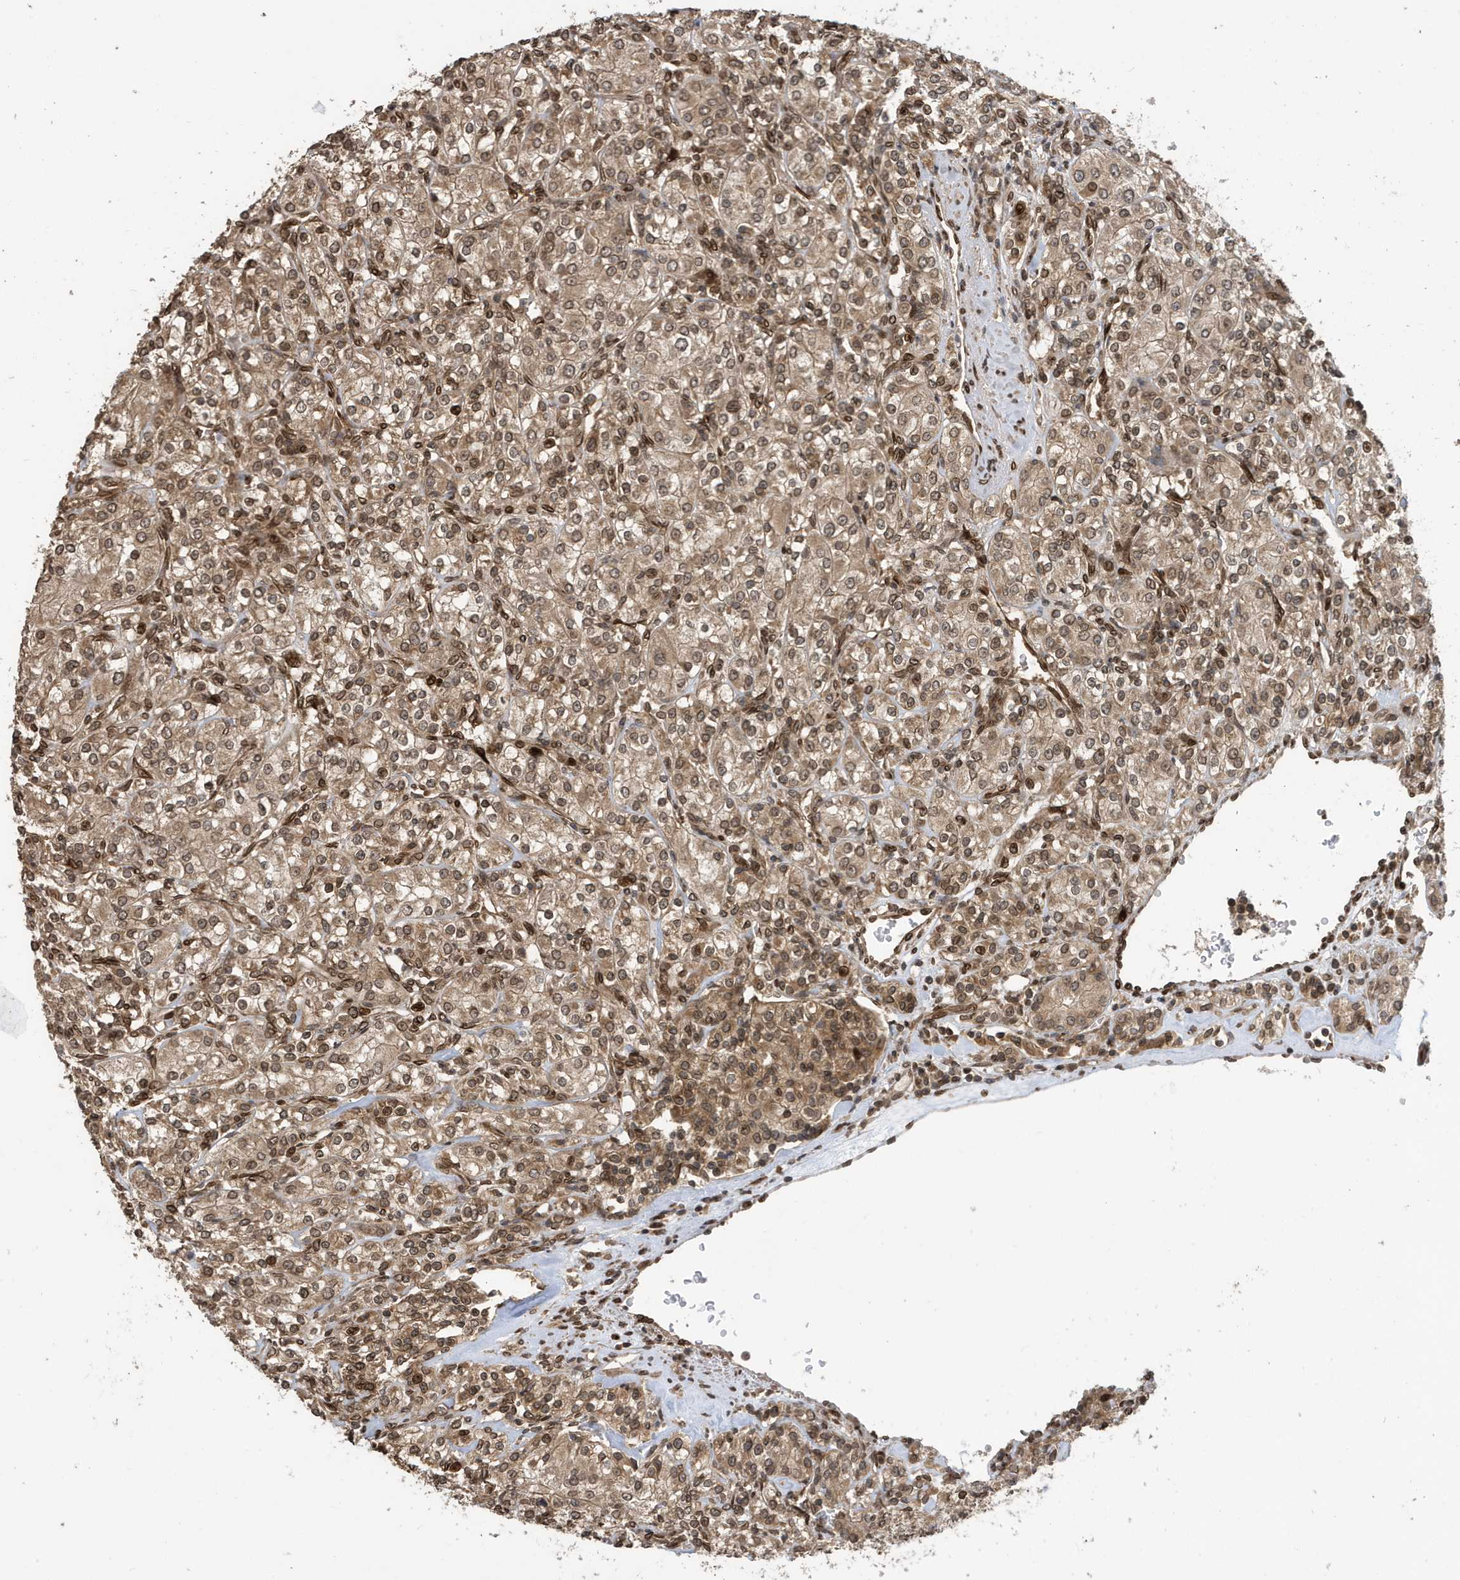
{"staining": {"intensity": "moderate", "quantity": ">75%", "location": "cytoplasmic/membranous,nuclear"}, "tissue": "renal cancer", "cell_type": "Tumor cells", "image_type": "cancer", "snomed": [{"axis": "morphology", "description": "Adenocarcinoma, NOS"}, {"axis": "topography", "description": "Kidney"}], "caption": "The photomicrograph reveals staining of renal cancer, revealing moderate cytoplasmic/membranous and nuclear protein expression (brown color) within tumor cells. (DAB (3,3'-diaminobenzidine) = brown stain, brightfield microscopy at high magnification).", "gene": "DUSP18", "patient": {"sex": "male", "age": 77}}